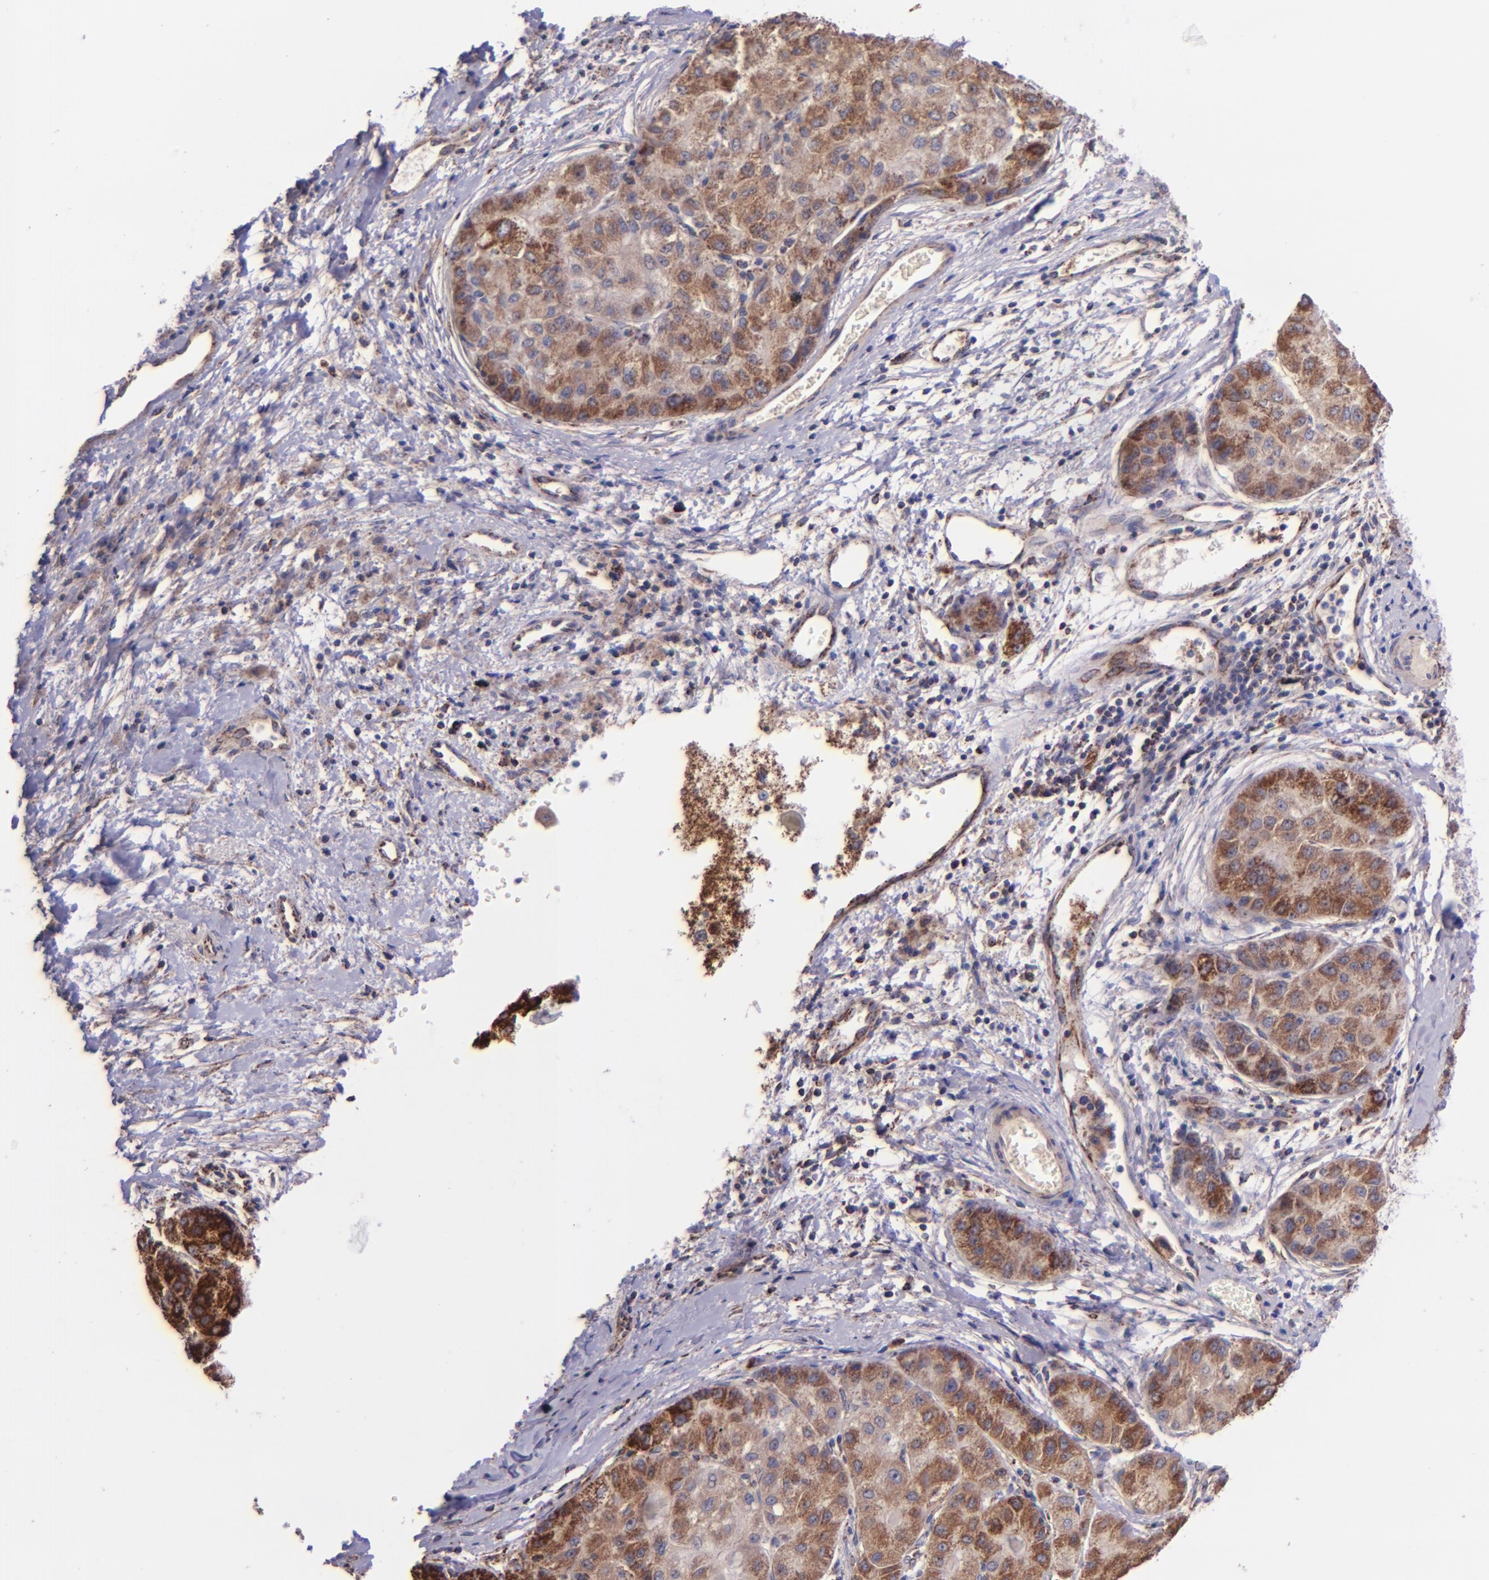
{"staining": {"intensity": "moderate", "quantity": ">75%", "location": "cytoplasmic/membranous"}, "tissue": "liver cancer", "cell_type": "Tumor cells", "image_type": "cancer", "snomed": [{"axis": "morphology", "description": "Carcinoma, Hepatocellular, NOS"}, {"axis": "topography", "description": "Liver"}], "caption": "Immunohistochemical staining of human liver hepatocellular carcinoma exhibits medium levels of moderate cytoplasmic/membranous expression in about >75% of tumor cells. Immunohistochemistry (ihc) stains the protein of interest in brown and the nuclei are stained blue.", "gene": "IDH3G", "patient": {"sex": "male", "age": 80}}